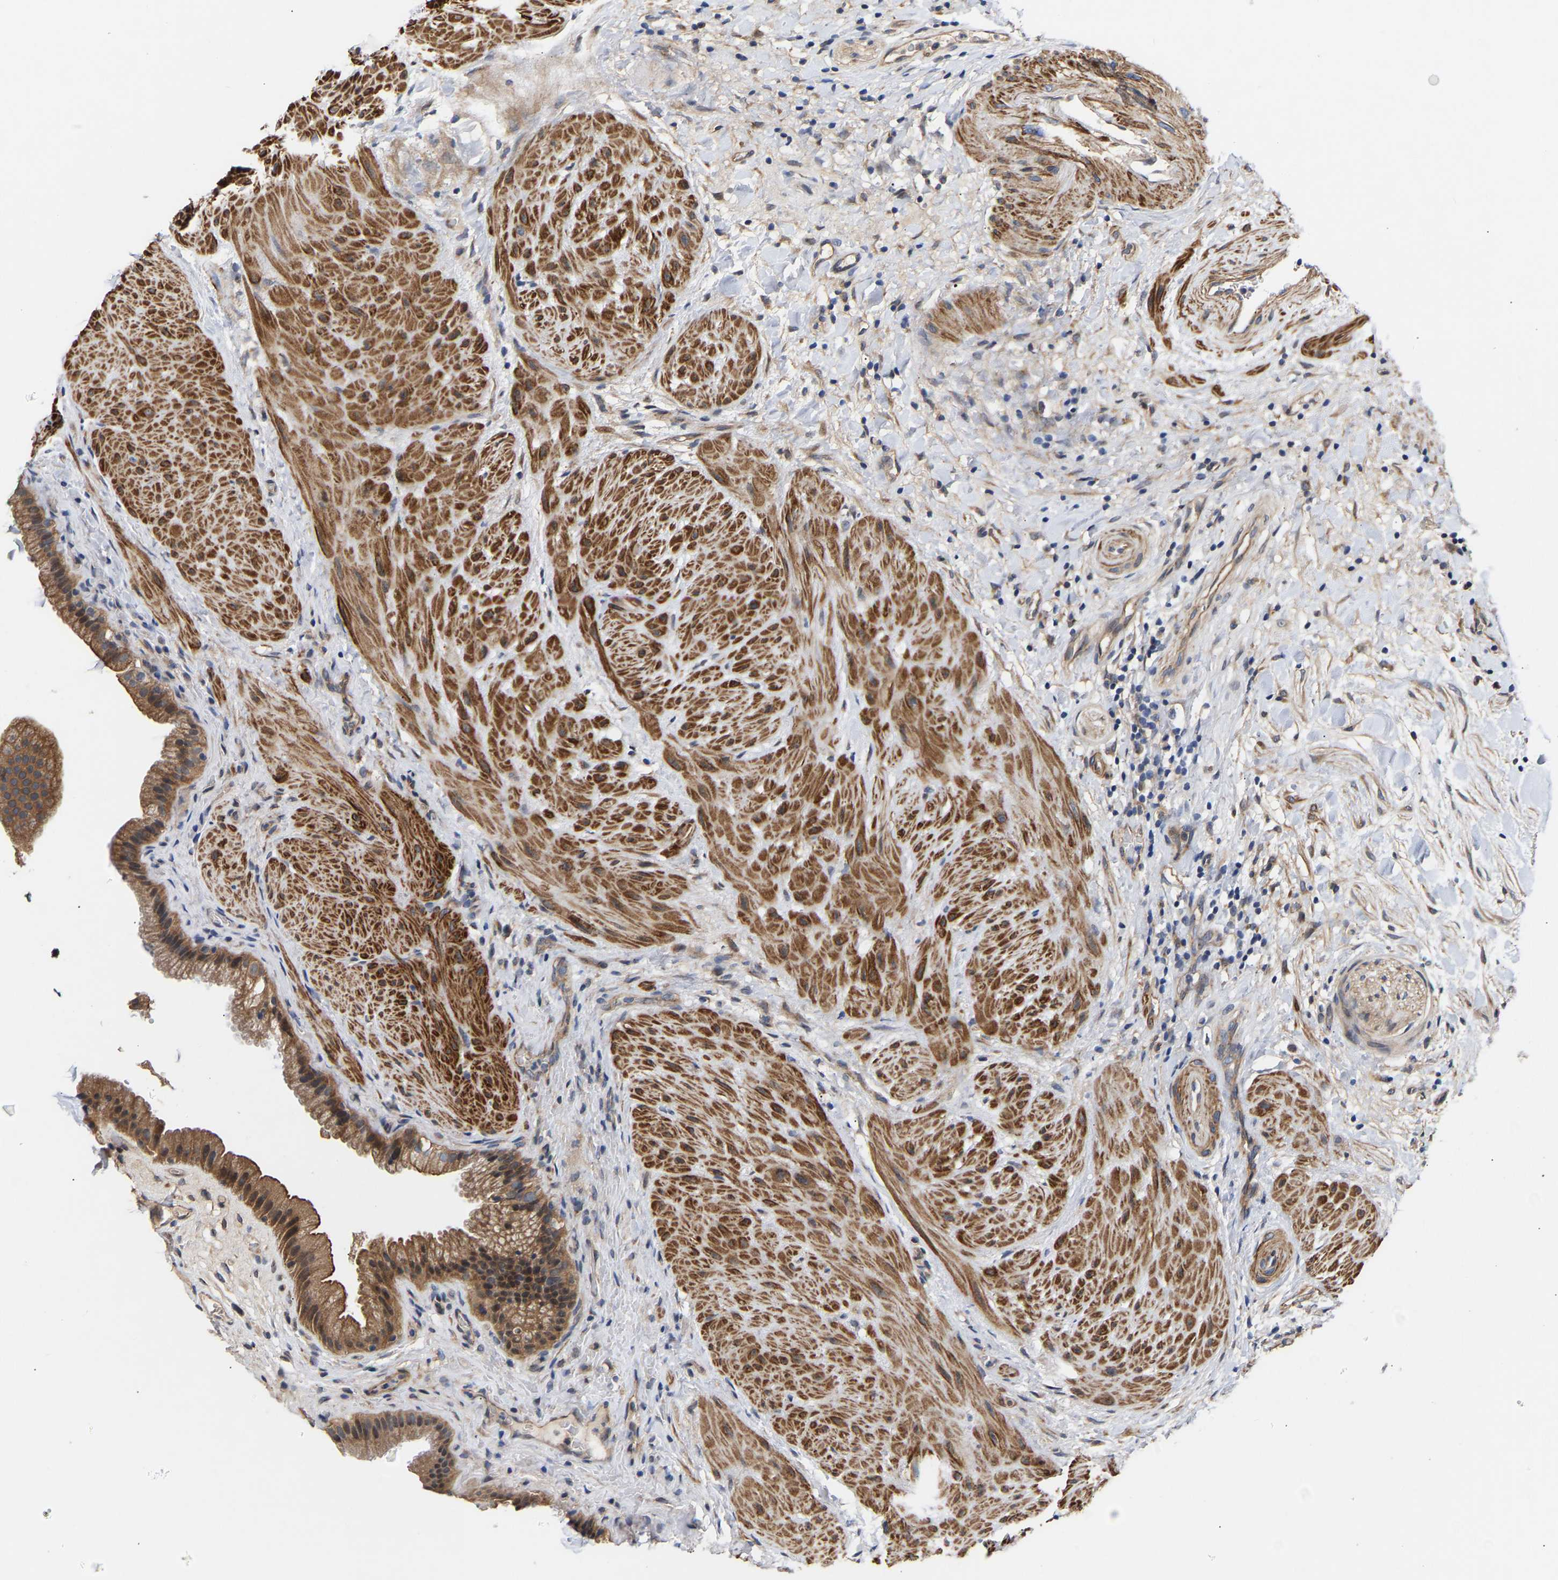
{"staining": {"intensity": "strong", "quantity": ">75%", "location": "cytoplasmic/membranous"}, "tissue": "gallbladder", "cell_type": "Glandular cells", "image_type": "normal", "snomed": [{"axis": "morphology", "description": "Normal tissue, NOS"}, {"axis": "topography", "description": "Gallbladder"}], "caption": "The immunohistochemical stain highlights strong cytoplasmic/membranous positivity in glandular cells of benign gallbladder. (DAB = brown stain, brightfield microscopy at high magnification).", "gene": "KASH5", "patient": {"sex": "male", "age": 49}}